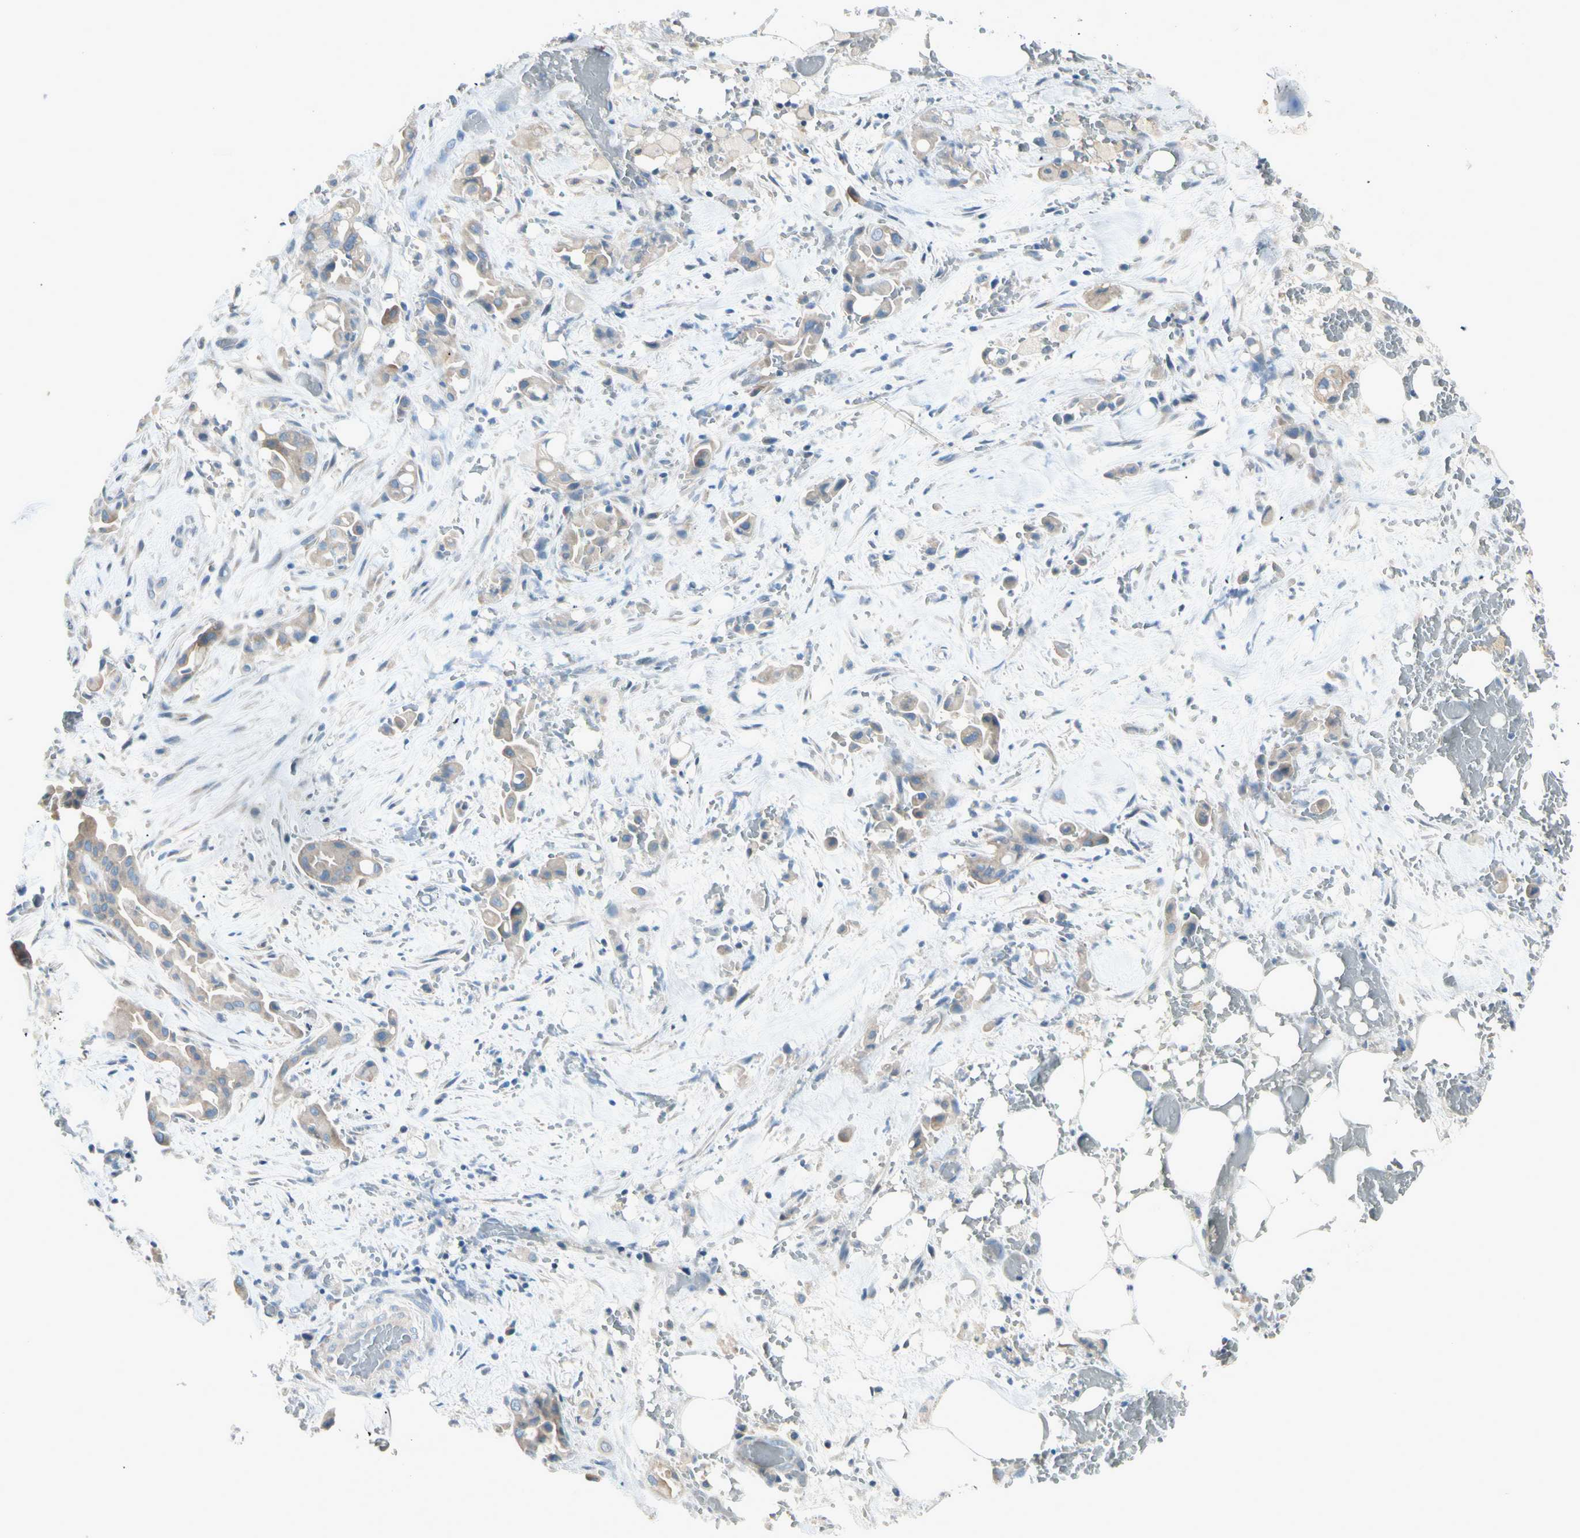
{"staining": {"intensity": "weak", "quantity": "25%-75%", "location": "cytoplasmic/membranous"}, "tissue": "liver cancer", "cell_type": "Tumor cells", "image_type": "cancer", "snomed": [{"axis": "morphology", "description": "Cholangiocarcinoma"}, {"axis": "topography", "description": "Liver"}], "caption": "Human cholangiocarcinoma (liver) stained for a protein (brown) demonstrates weak cytoplasmic/membranous positive positivity in about 25%-75% of tumor cells.", "gene": "CYP2E1", "patient": {"sex": "female", "age": 68}}